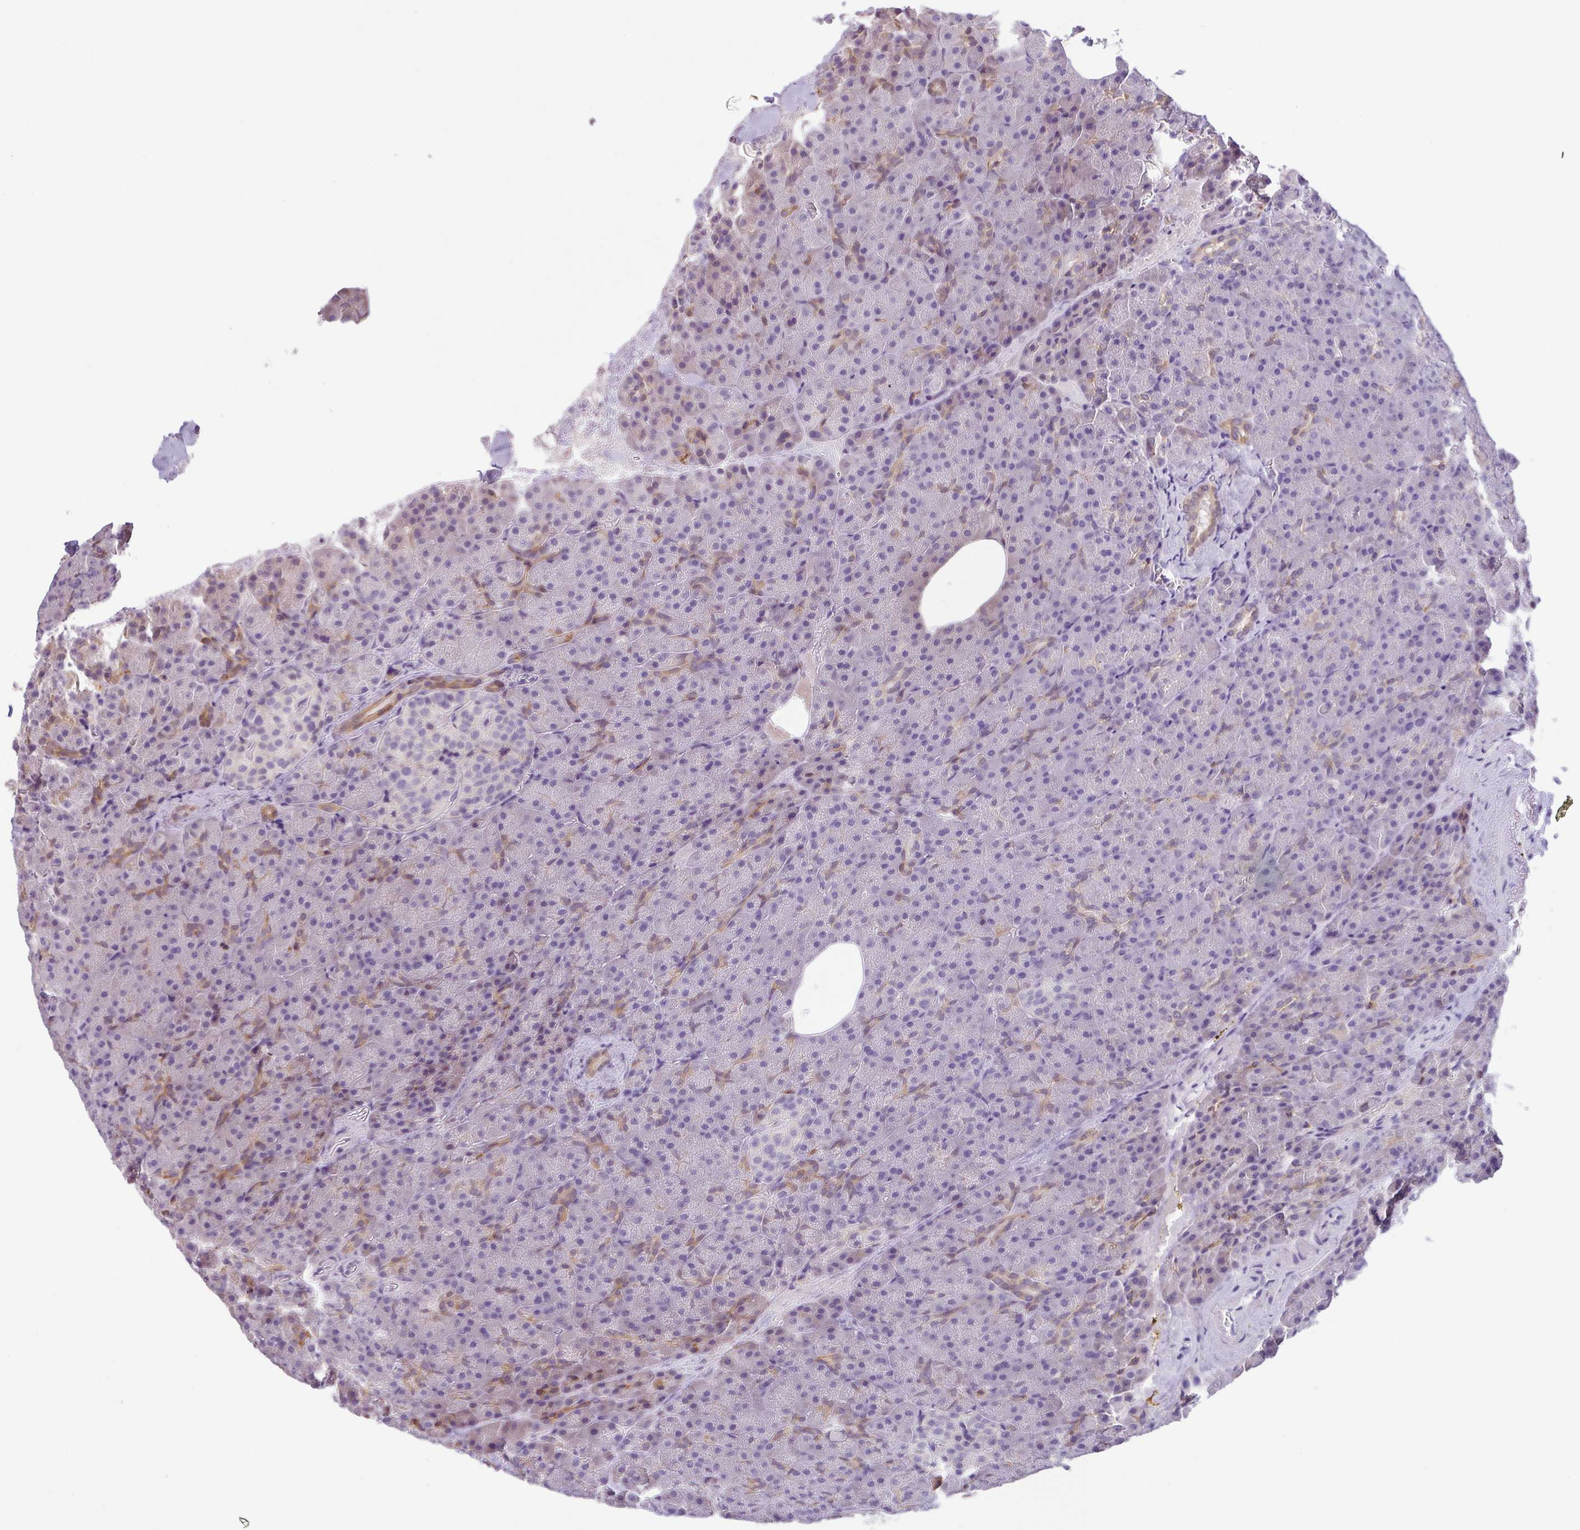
{"staining": {"intensity": "moderate", "quantity": "<25%", "location": "cytoplasmic/membranous"}, "tissue": "pancreas", "cell_type": "Exocrine glandular cells", "image_type": "normal", "snomed": [{"axis": "morphology", "description": "Normal tissue, NOS"}, {"axis": "topography", "description": "Pancreas"}], "caption": "Human pancreas stained with a brown dye exhibits moderate cytoplasmic/membranous positive staining in about <25% of exocrine glandular cells.", "gene": "SFTPB", "patient": {"sex": "female", "age": 74}}